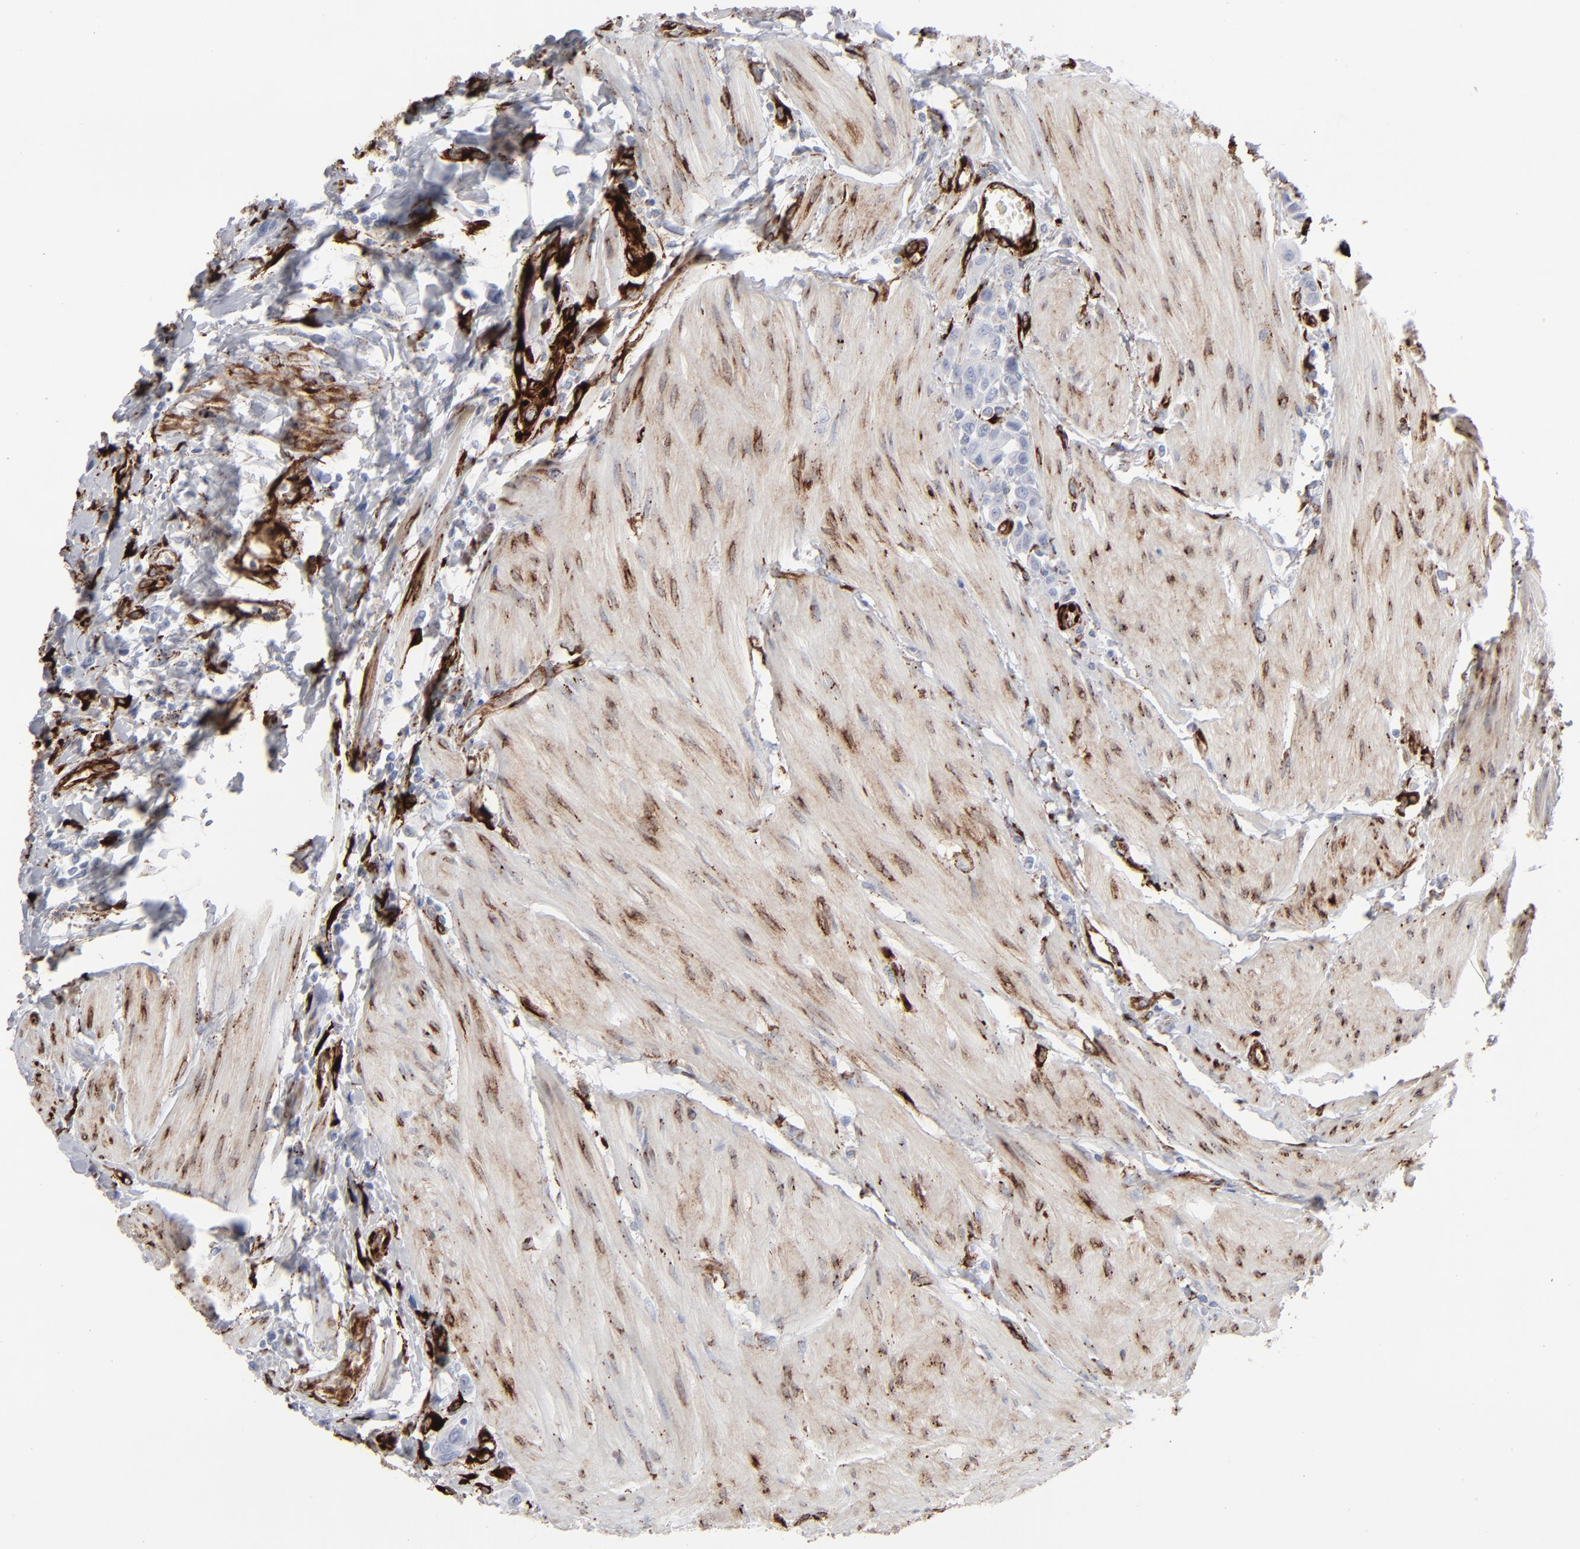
{"staining": {"intensity": "negative", "quantity": "none", "location": "none"}, "tissue": "urothelial cancer", "cell_type": "Tumor cells", "image_type": "cancer", "snomed": [{"axis": "morphology", "description": "Urothelial carcinoma, High grade"}, {"axis": "topography", "description": "Urinary bladder"}], "caption": "This is an immunohistochemistry image of human urothelial cancer. There is no expression in tumor cells.", "gene": "SPARC", "patient": {"sex": "male", "age": 50}}